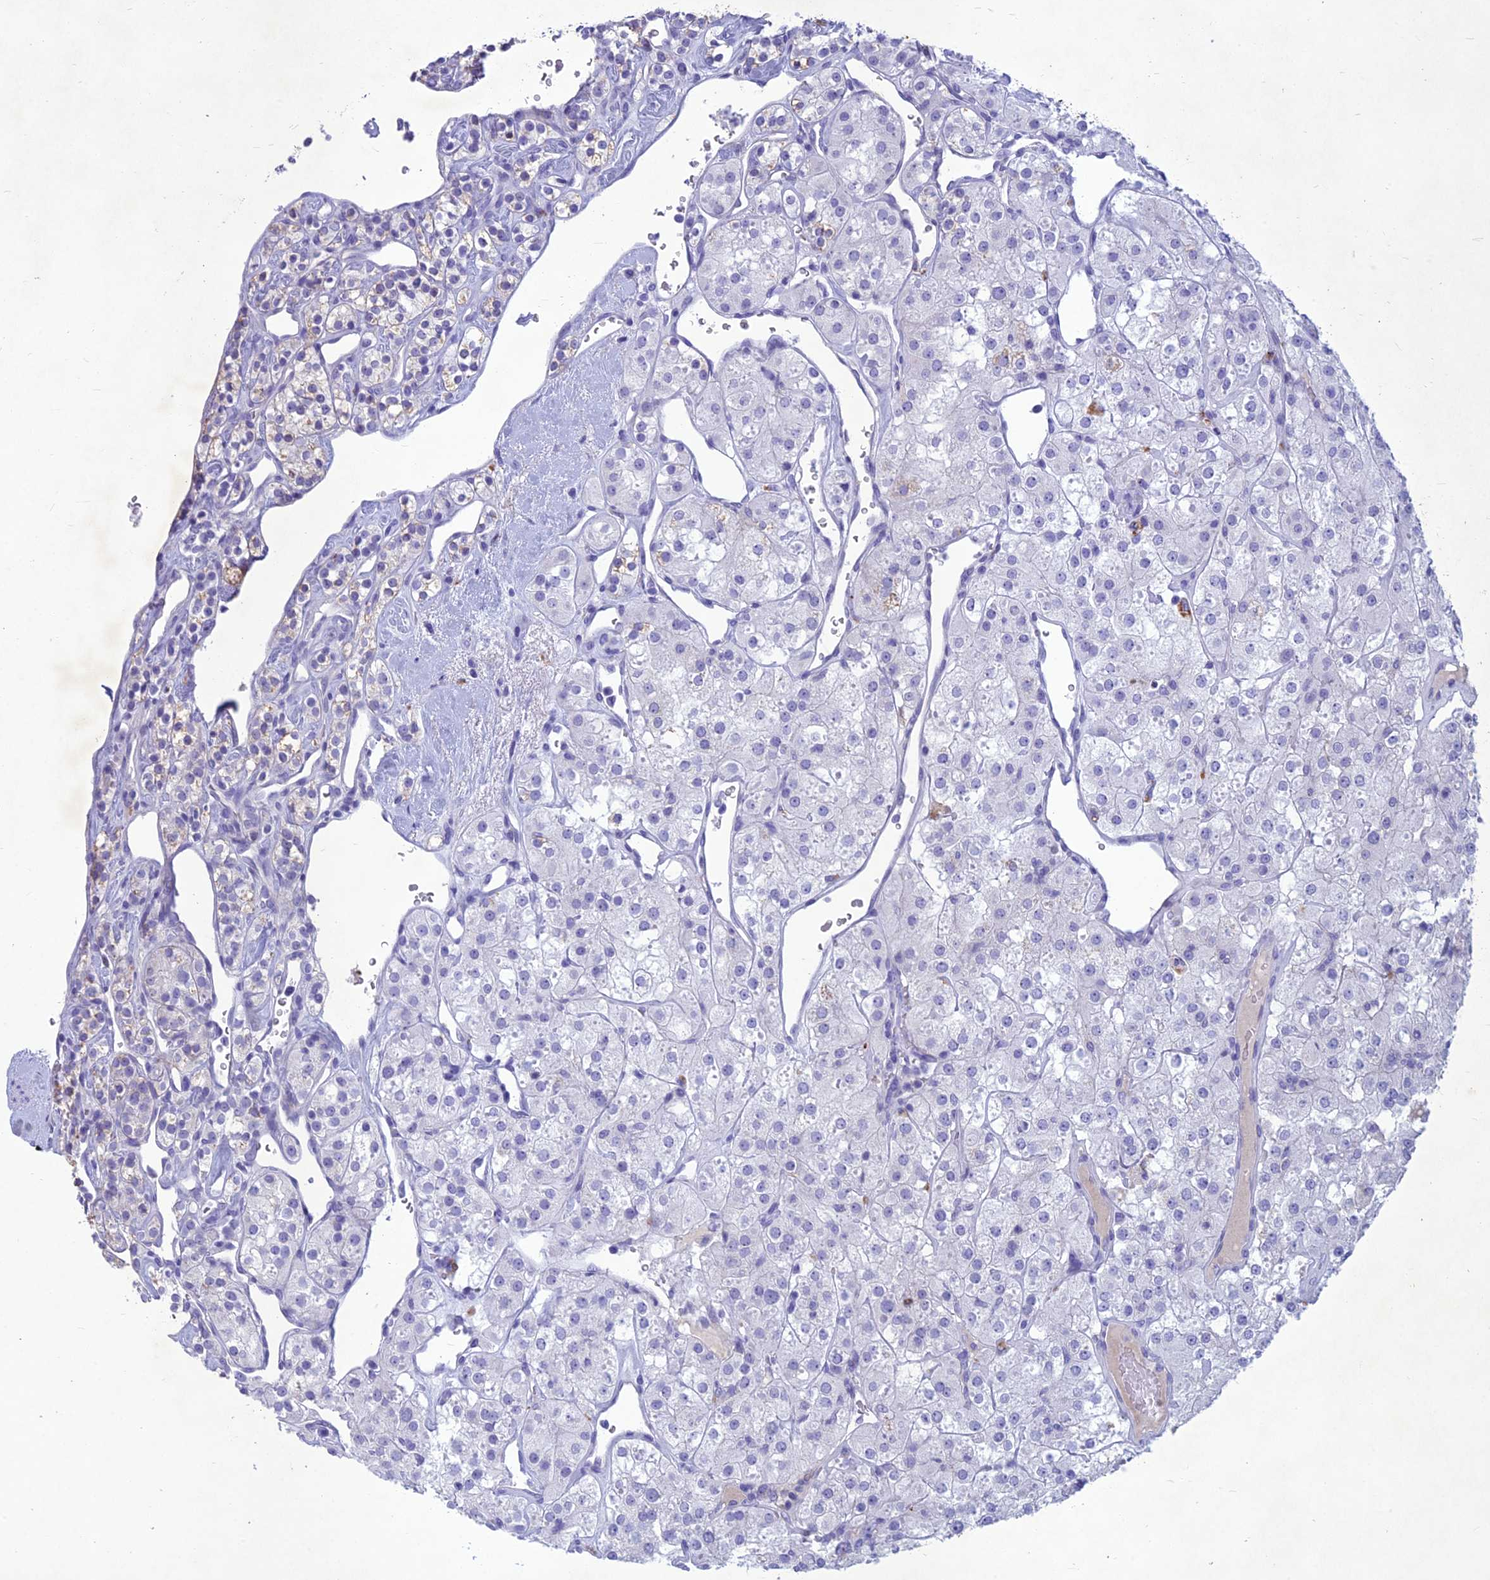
{"staining": {"intensity": "negative", "quantity": "none", "location": "none"}, "tissue": "renal cancer", "cell_type": "Tumor cells", "image_type": "cancer", "snomed": [{"axis": "morphology", "description": "Adenocarcinoma, NOS"}, {"axis": "topography", "description": "Kidney"}], "caption": "High power microscopy histopathology image of an immunohistochemistry micrograph of adenocarcinoma (renal), revealing no significant positivity in tumor cells.", "gene": "IFT172", "patient": {"sex": "male", "age": 77}}